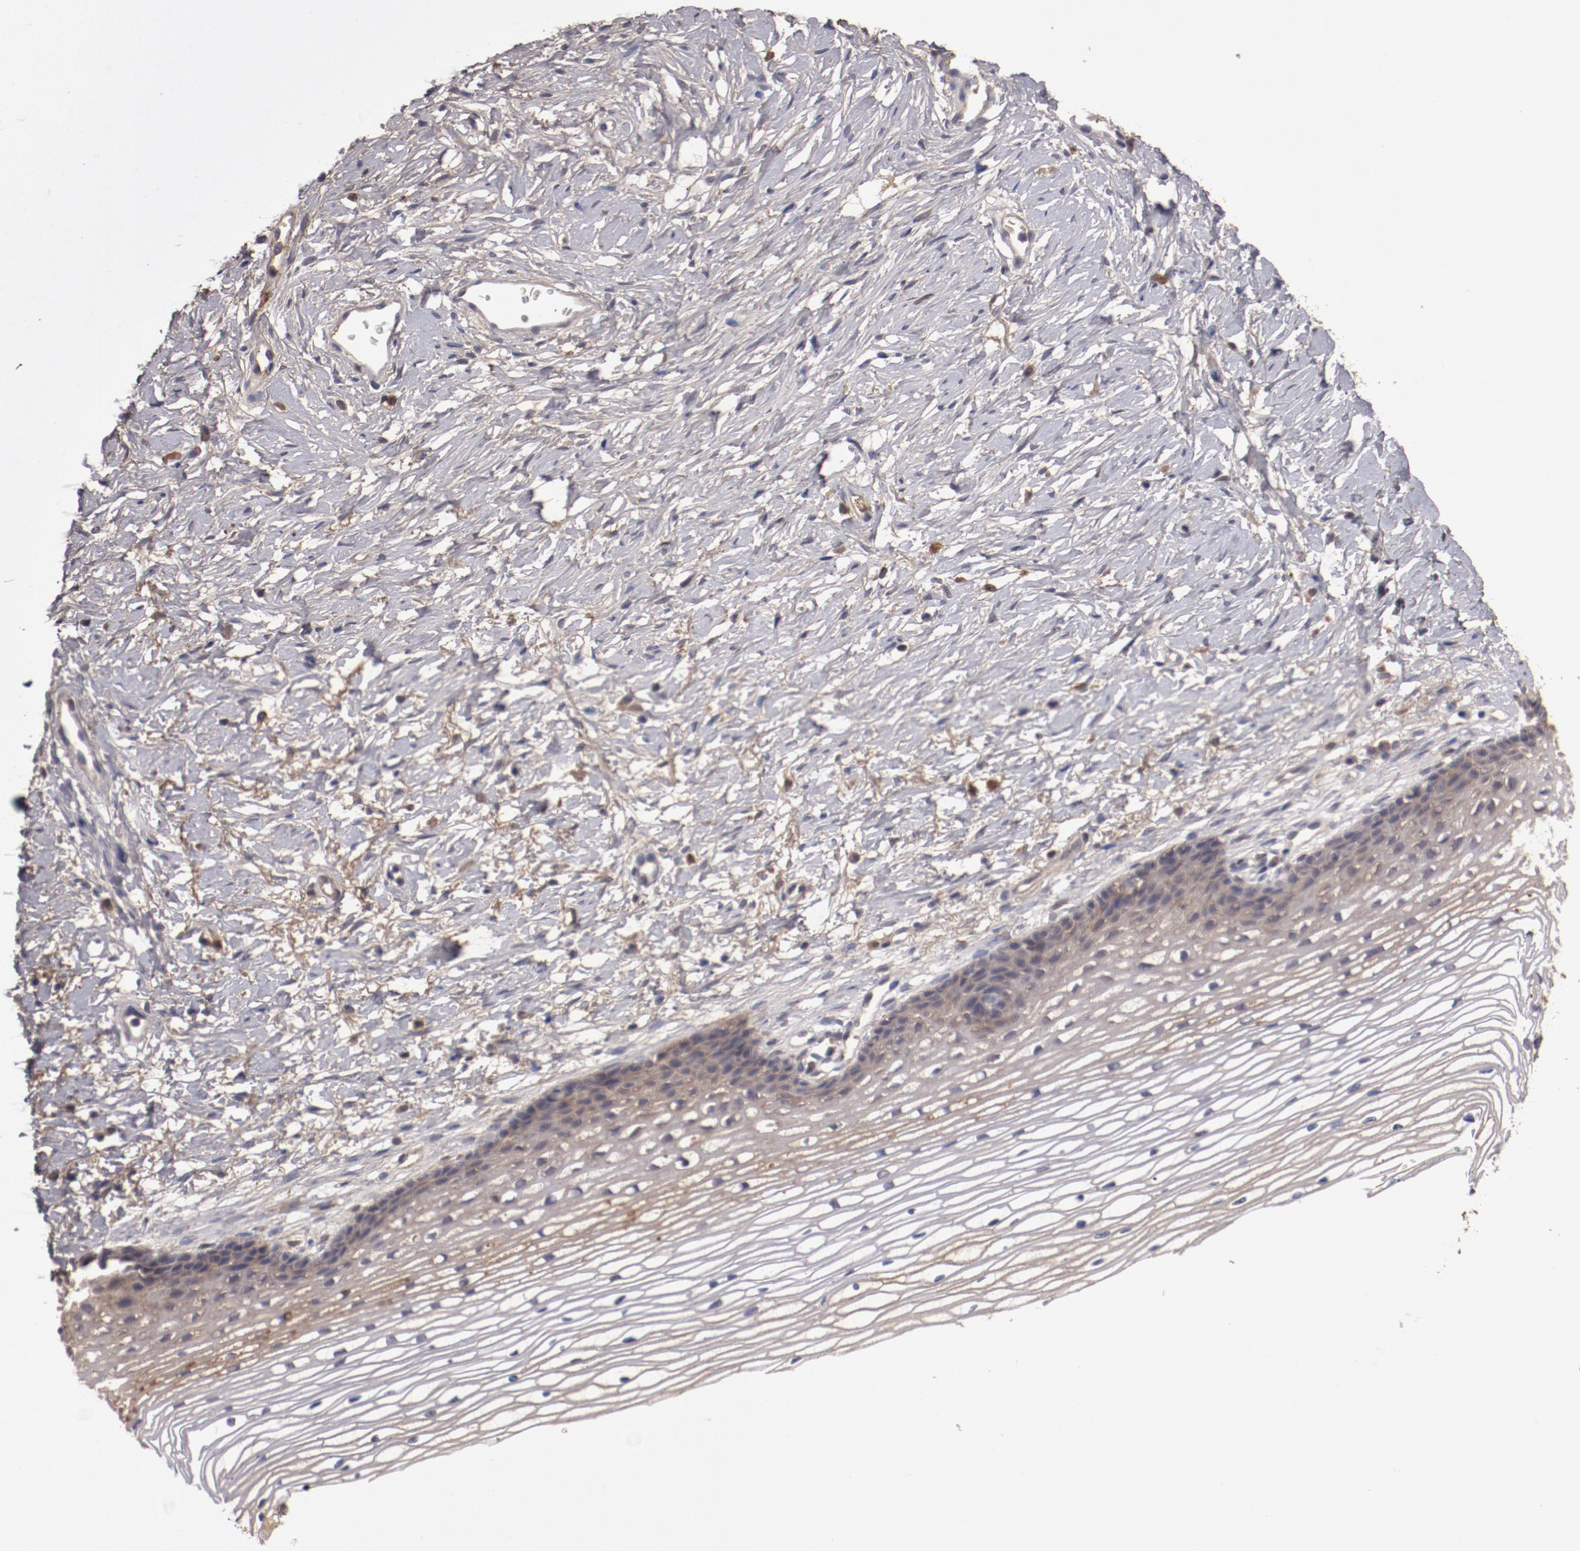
{"staining": {"intensity": "weak", "quantity": "25%-75%", "location": "cytoplasmic/membranous"}, "tissue": "cervix", "cell_type": "Glandular cells", "image_type": "normal", "snomed": [{"axis": "morphology", "description": "Normal tissue, NOS"}, {"axis": "topography", "description": "Cervix"}], "caption": "High-magnification brightfield microscopy of unremarkable cervix stained with DAB (brown) and counterstained with hematoxylin (blue). glandular cells exhibit weak cytoplasmic/membranous positivity is identified in about25%-75% of cells.", "gene": "CP", "patient": {"sex": "female", "age": 77}}